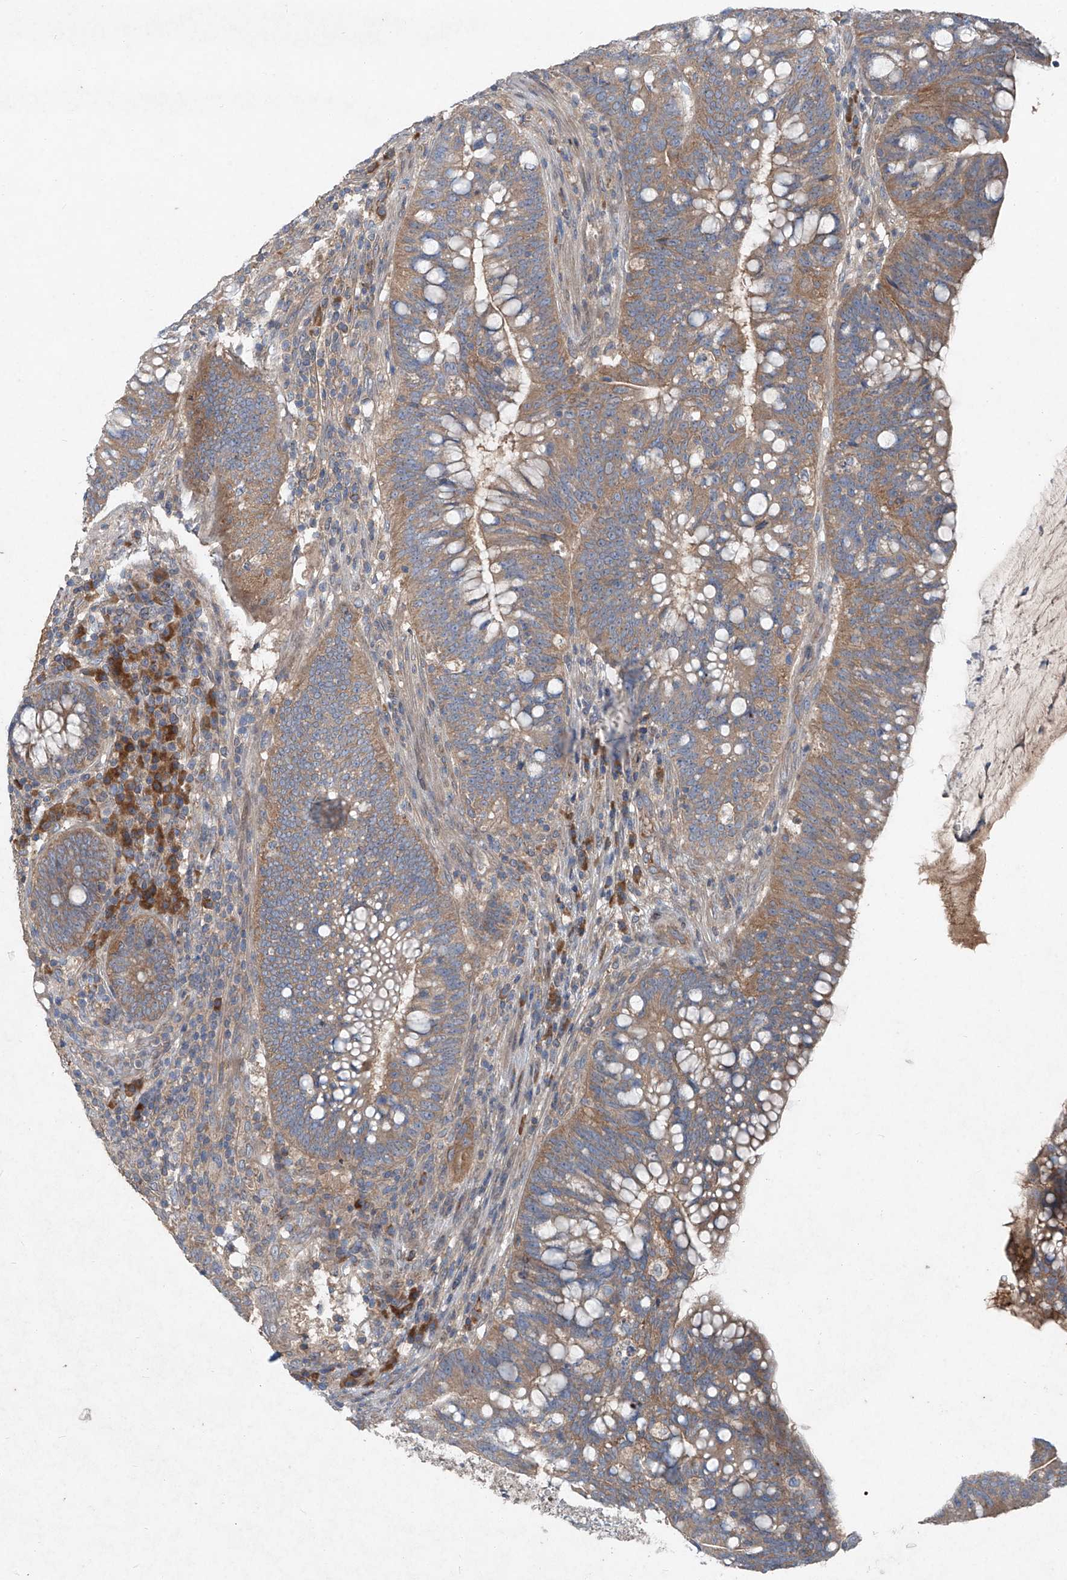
{"staining": {"intensity": "weak", "quantity": ">75%", "location": "cytoplasmic/membranous"}, "tissue": "colorectal cancer", "cell_type": "Tumor cells", "image_type": "cancer", "snomed": [{"axis": "morphology", "description": "Adenocarcinoma, NOS"}, {"axis": "topography", "description": "Colon"}], "caption": "The histopathology image displays a brown stain indicating the presence of a protein in the cytoplasmic/membranous of tumor cells in adenocarcinoma (colorectal).", "gene": "FOXRED2", "patient": {"sex": "female", "age": 66}}